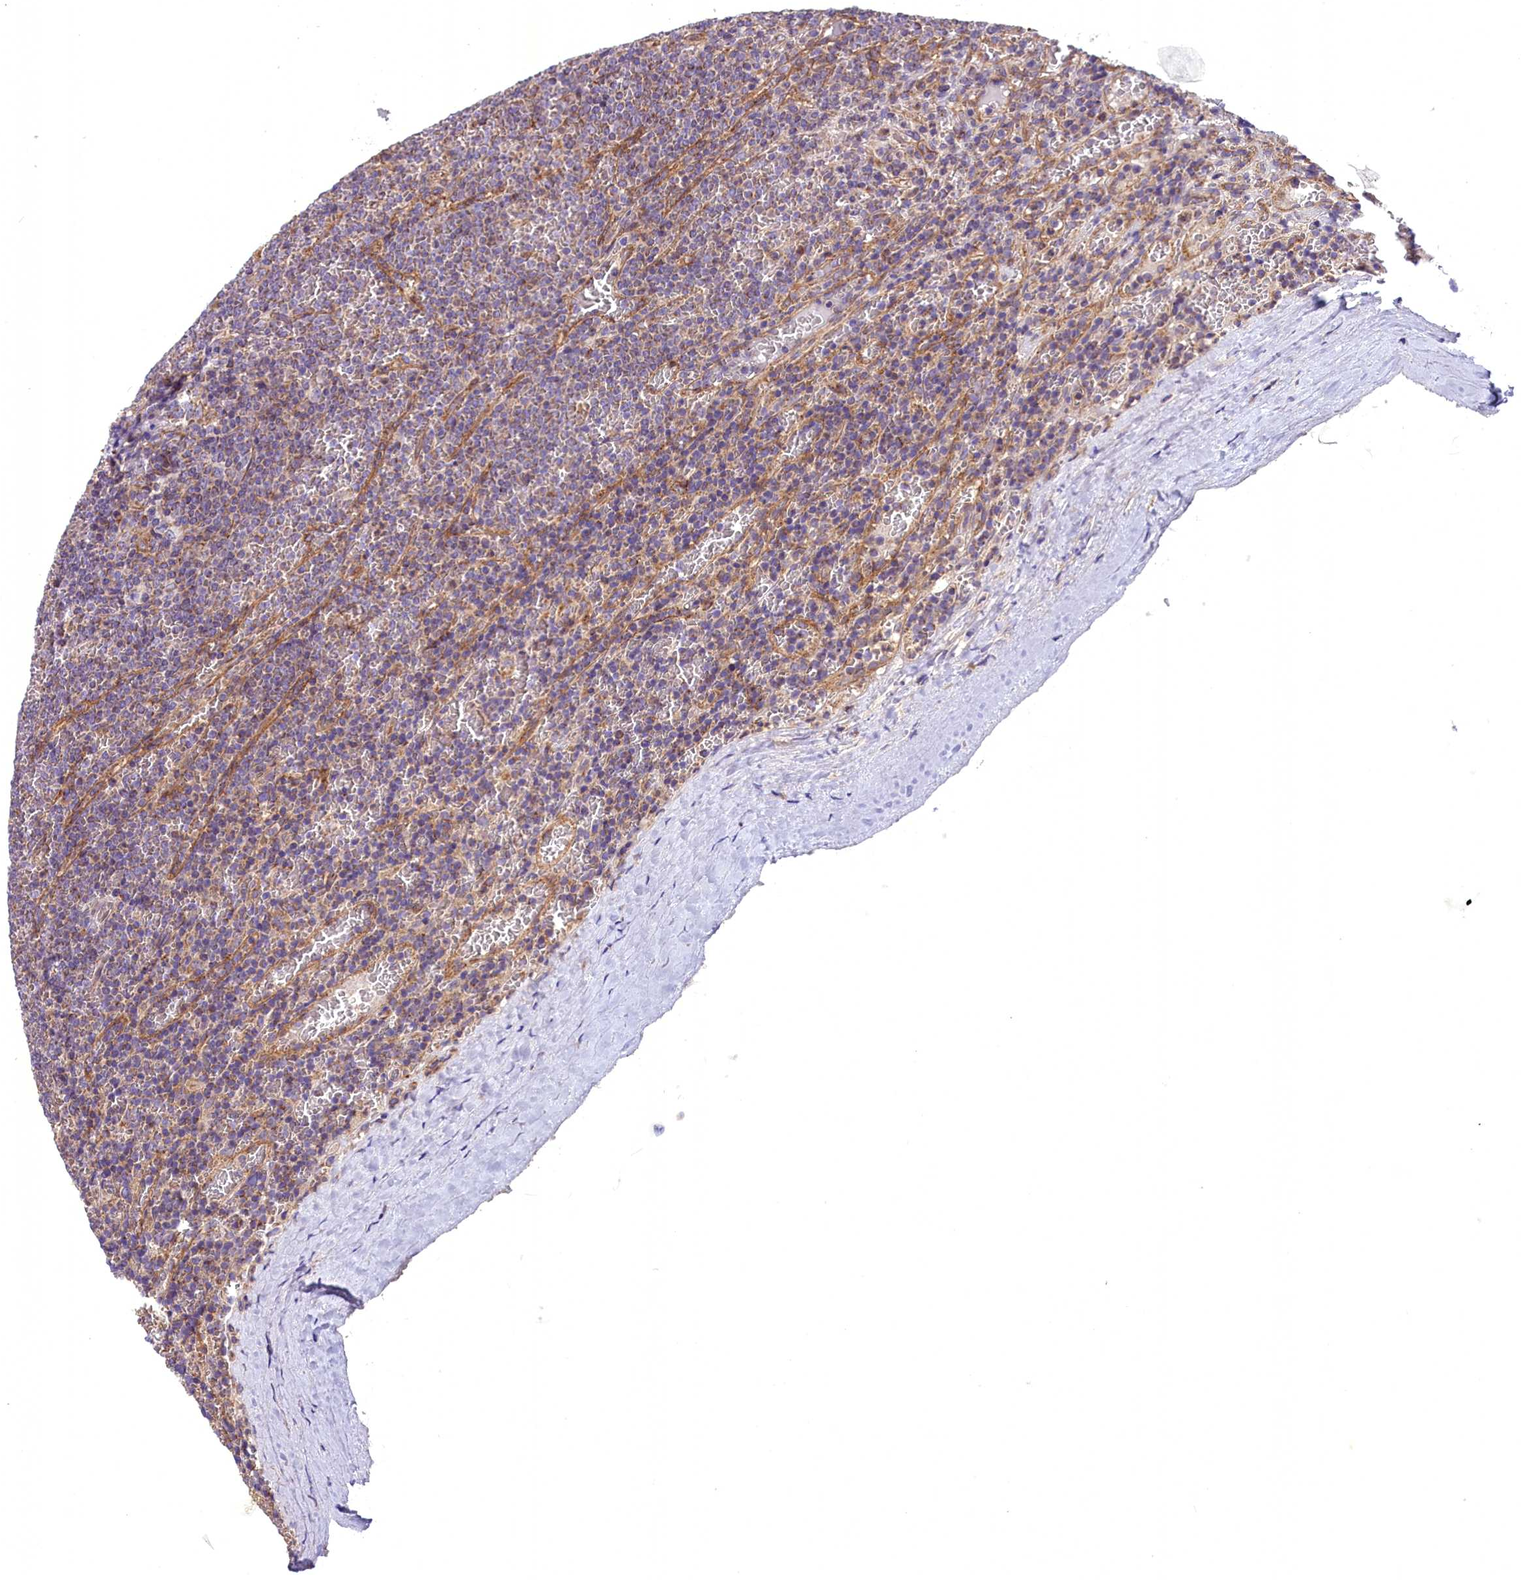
{"staining": {"intensity": "weak", "quantity": "25%-75%", "location": "cytoplasmic/membranous"}, "tissue": "lymphoma", "cell_type": "Tumor cells", "image_type": "cancer", "snomed": [{"axis": "morphology", "description": "Malignant lymphoma, non-Hodgkin's type, Low grade"}, {"axis": "topography", "description": "Spleen"}], "caption": "A low amount of weak cytoplasmic/membranous positivity is present in about 25%-75% of tumor cells in lymphoma tissue.", "gene": "DNAJB9", "patient": {"sex": "female", "age": 19}}